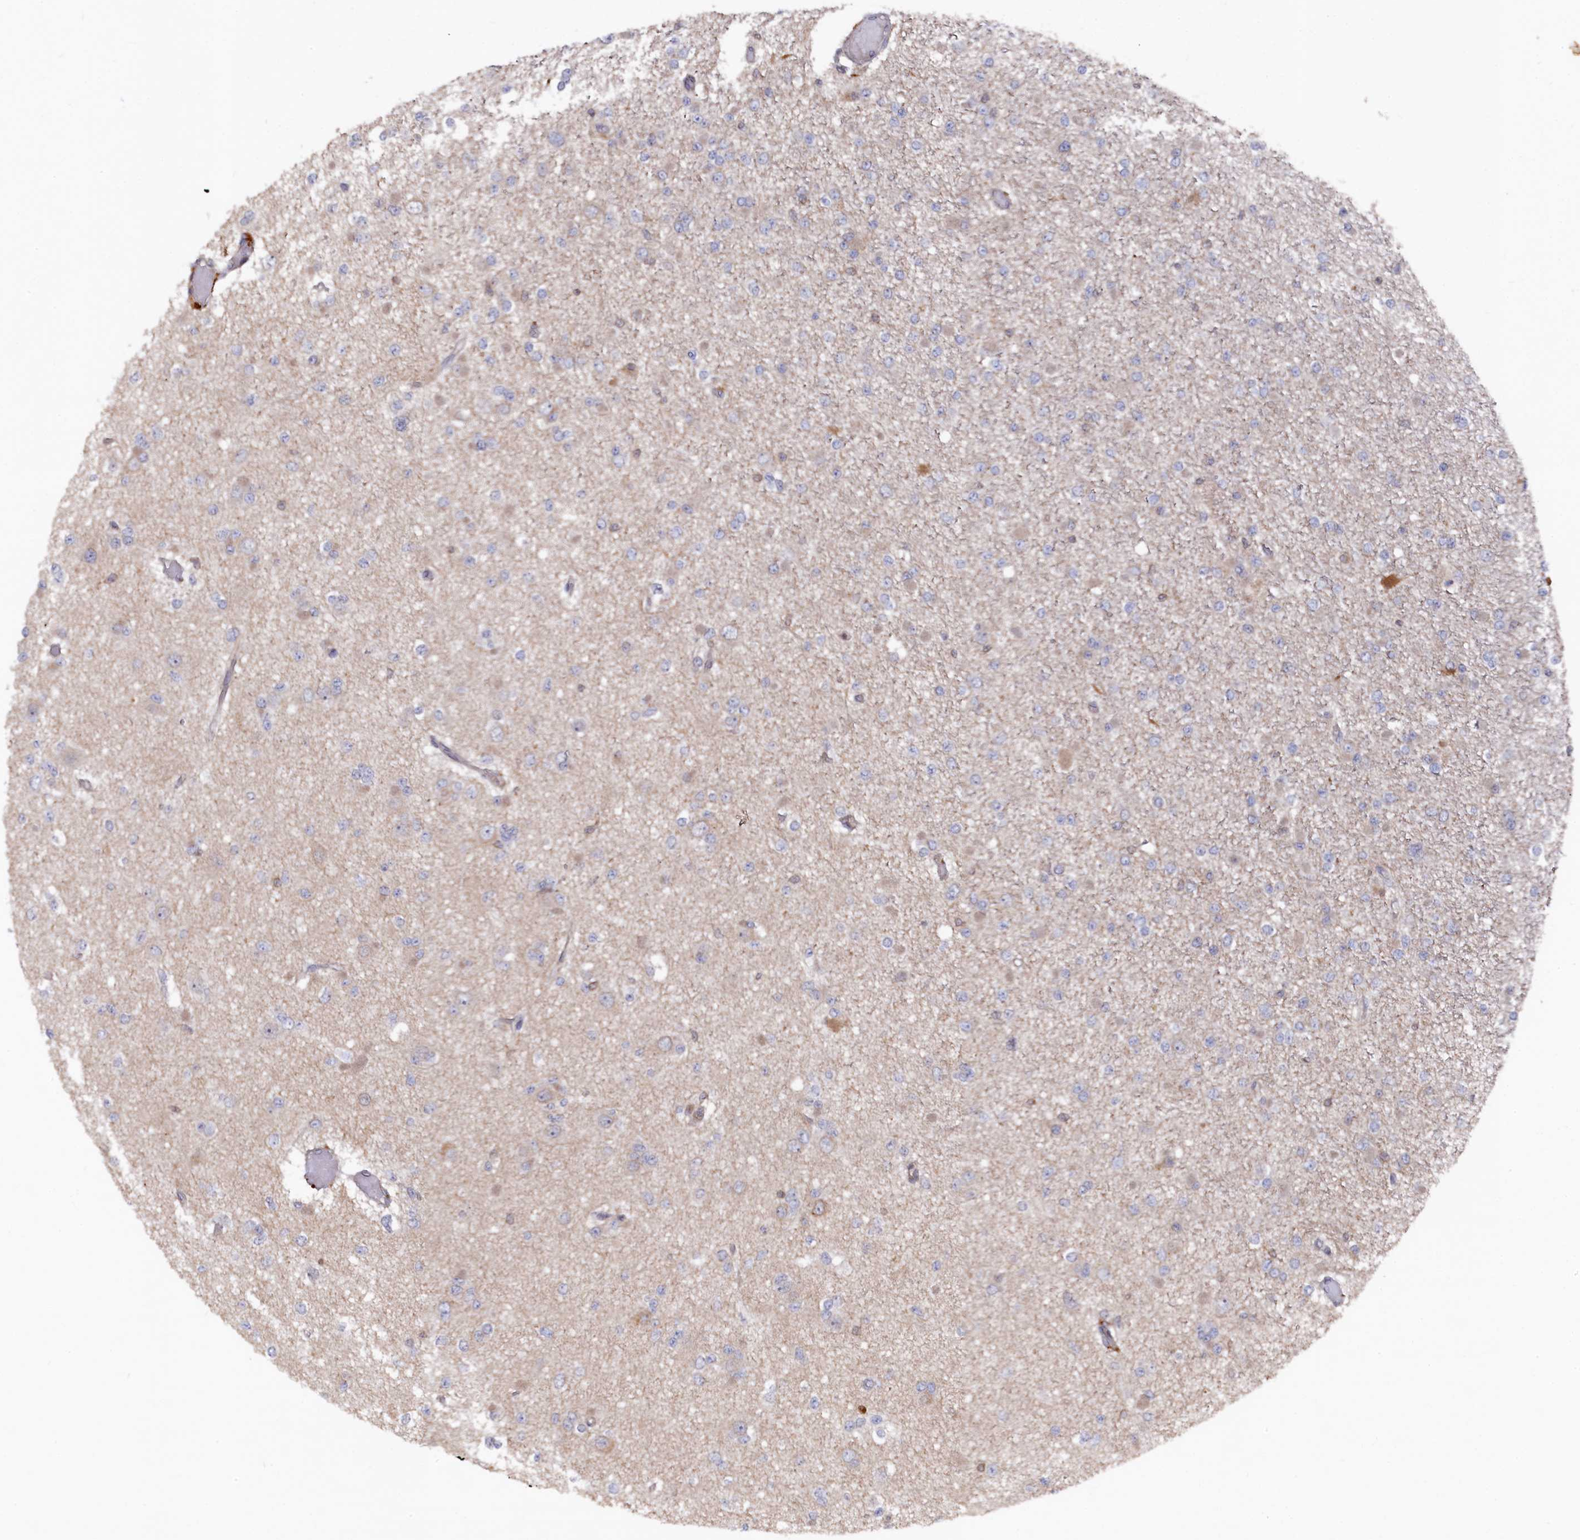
{"staining": {"intensity": "negative", "quantity": "none", "location": "none"}, "tissue": "glioma", "cell_type": "Tumor cells", "image_type": "cancer", "snomed": [{"axis": "morphology", "description": "Glioma, malignant, Low grade"}, {"axis": "topography", "description": "Brain"}], "caption": "Tumor cells show no significant expression in glioma.", "gene": "TMC5", "patient": {"sex": "female", "age": 22}}